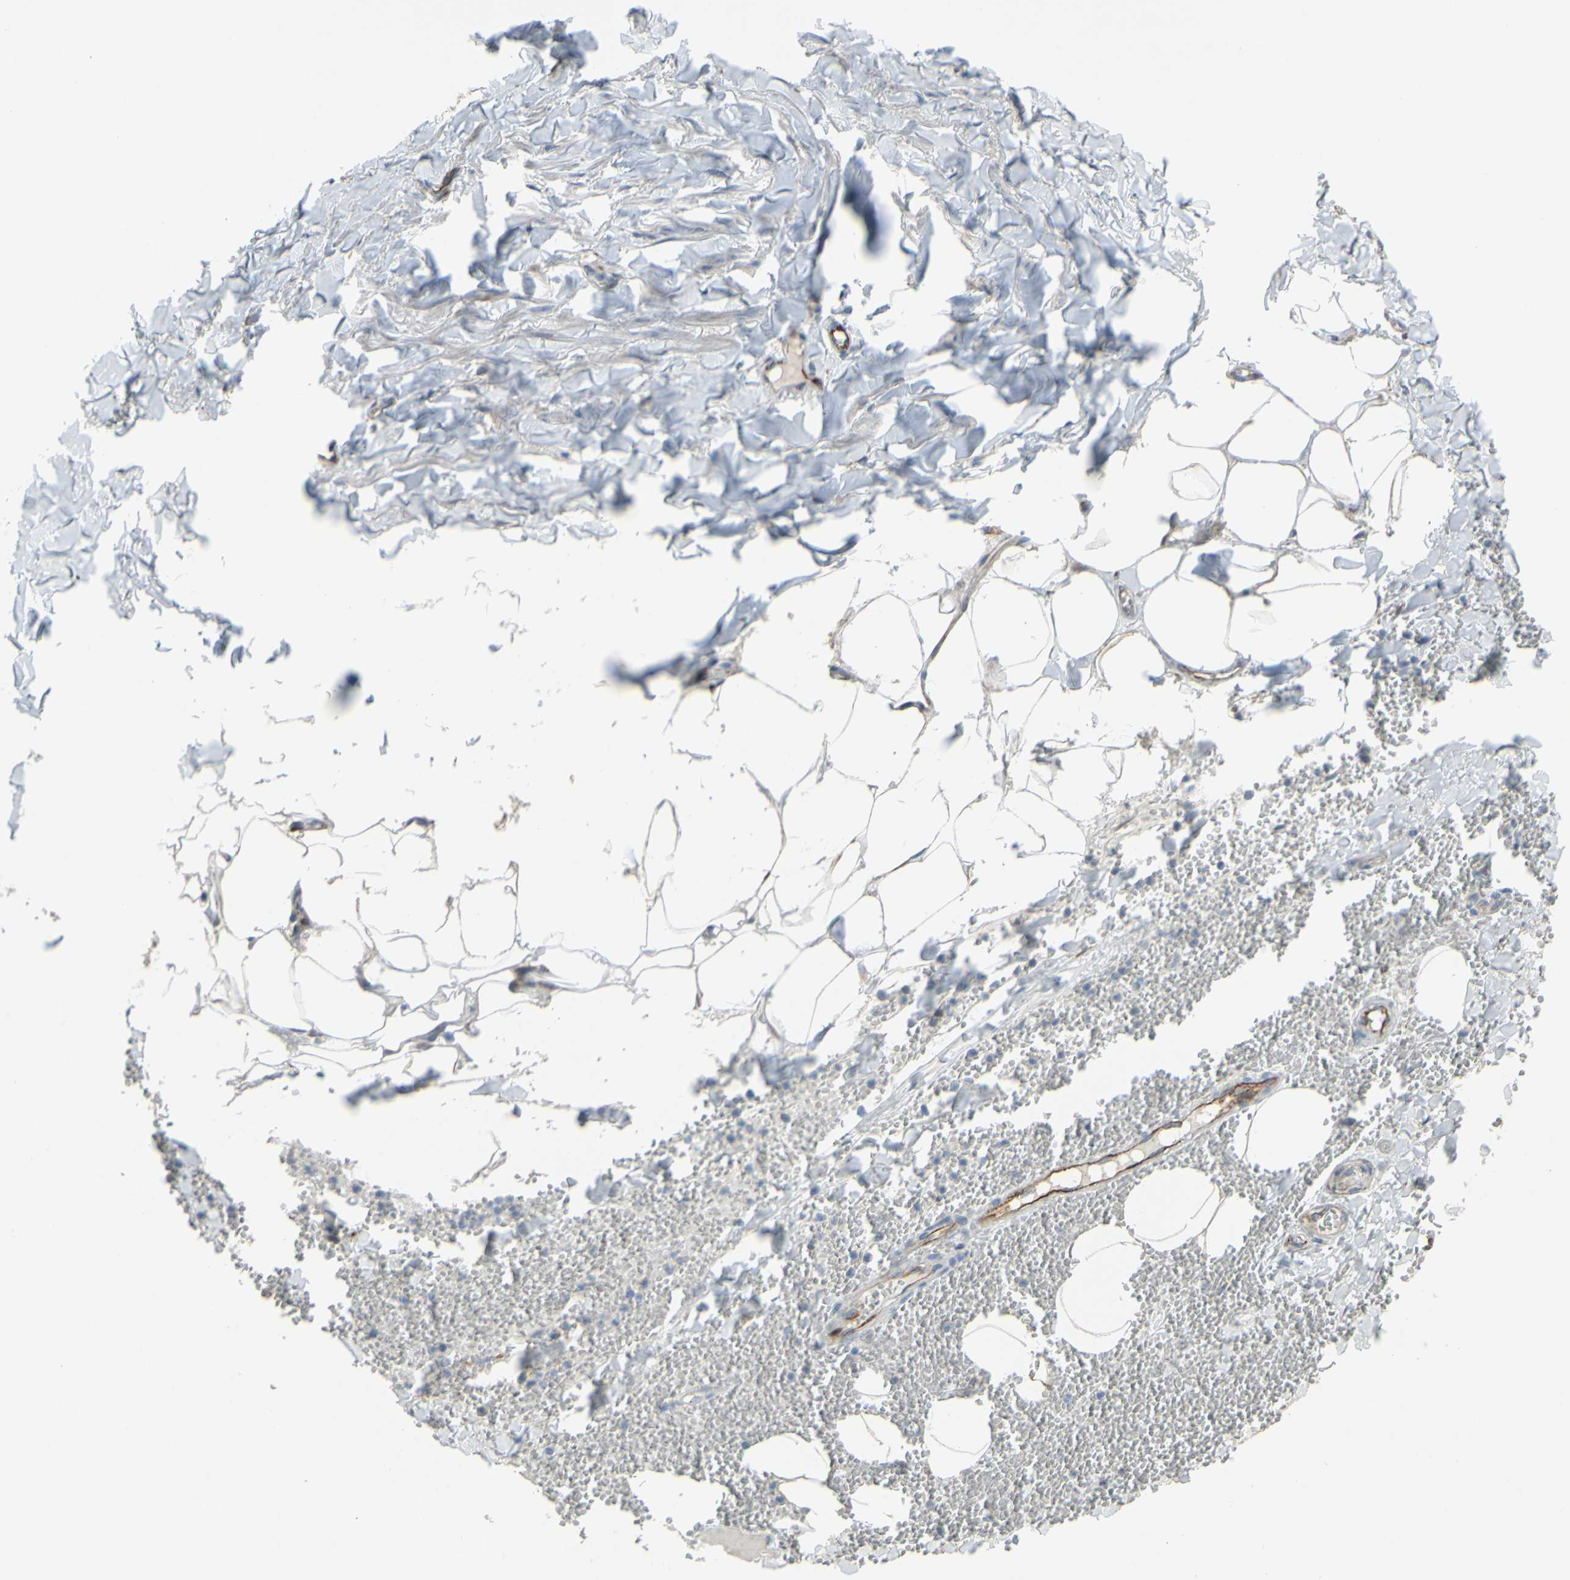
{"staining": {"intensity": "weak", "quantity": ">75%", "location": "cytoplasmic/membranous"}, "tissue": "adipose tissue", "cell_type": "Adipocytes", "image_type": "normal", "snomed": [{"axis": "morphology", "description": "Normal tissue, NOS"}, {"axis": "topography", "description": "Adipose tissue"}, {"axis": "topography", "description": "Peripheral nerve tissue"}], "caption": "Immunohistochemical staining of unremarkable human adipose tissue displays low levels of weak cytoplasmic/membranous expression in about >75% of adipocytes. (Brightfield microscopy of DAB IHC at high magnification).", "gene": "CDCP1", "patient": {"sex": "male", "age": 52}}